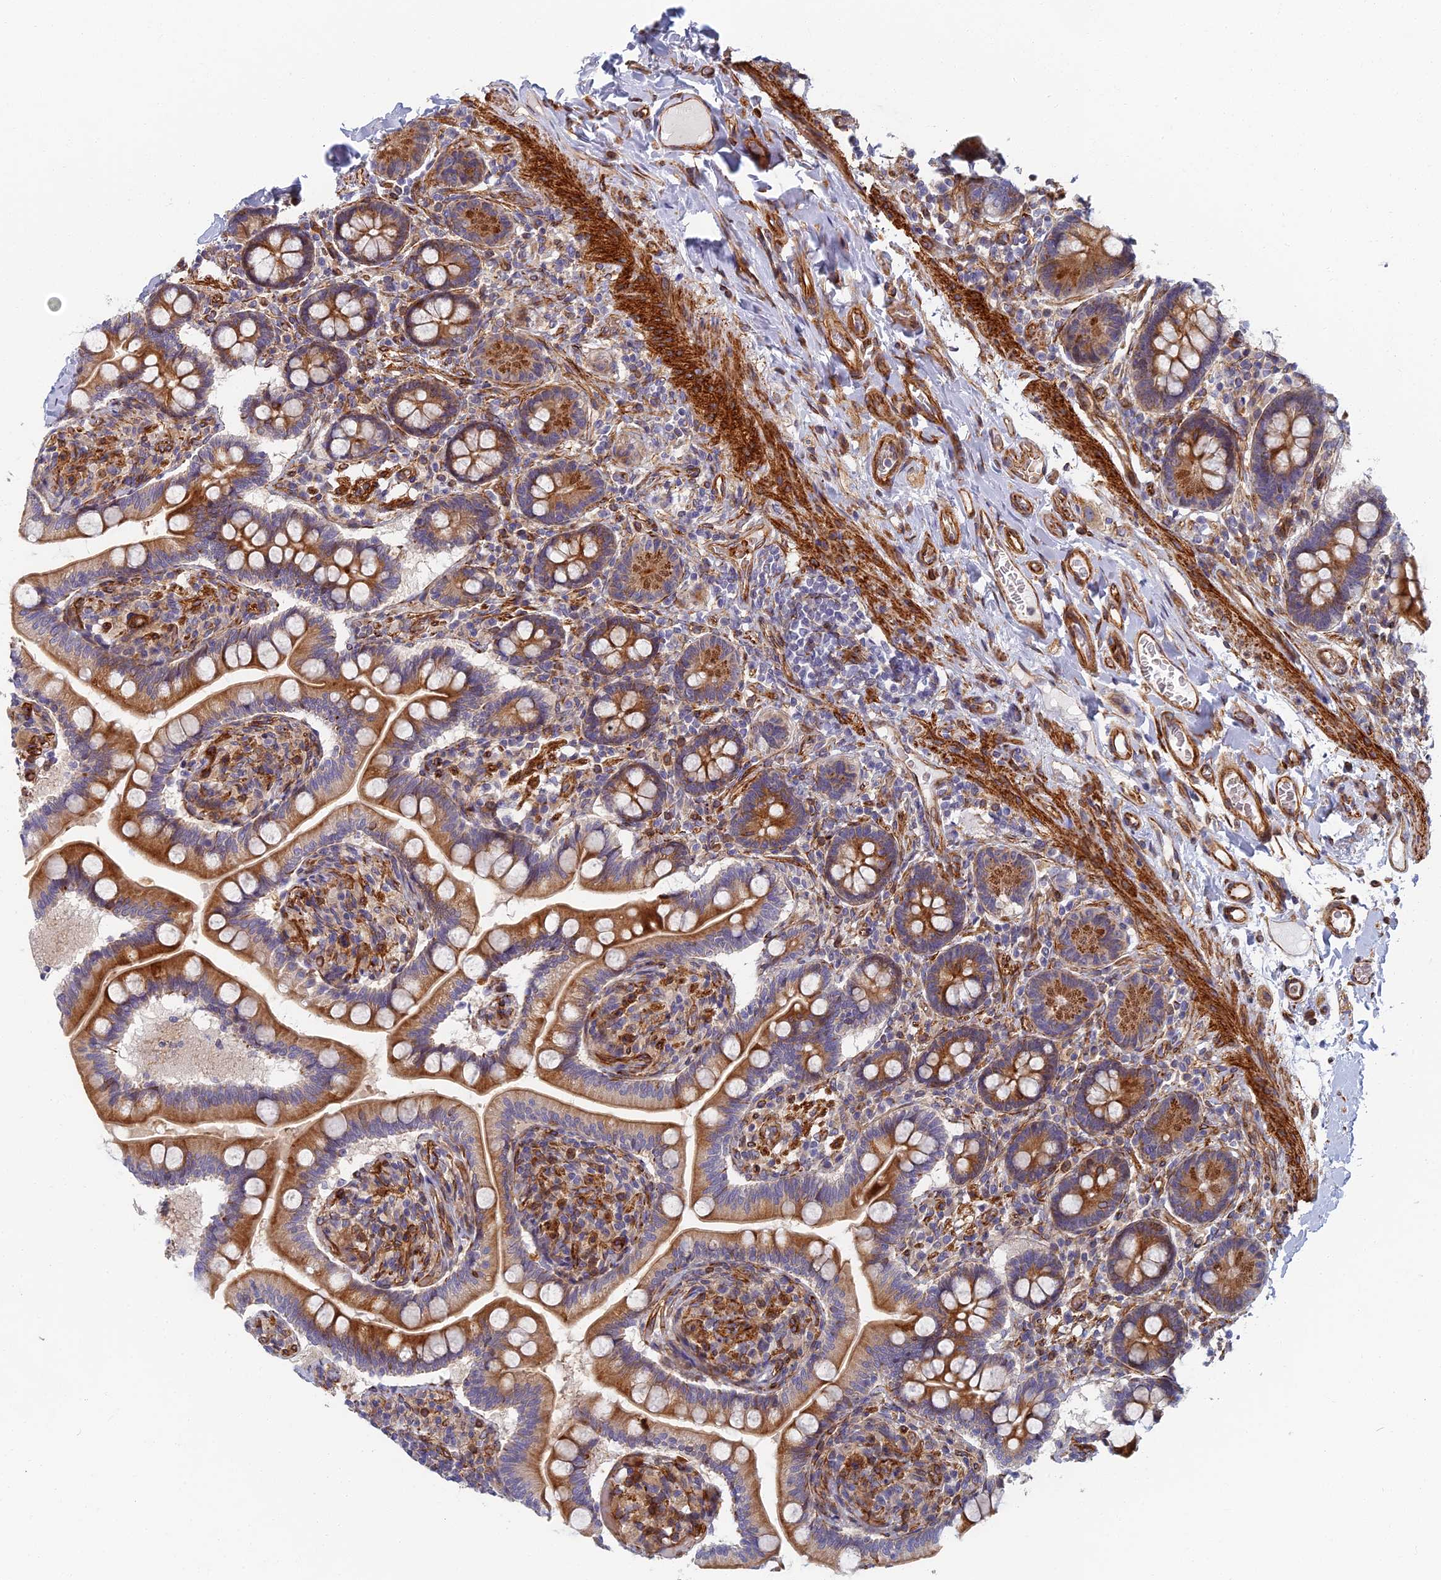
{"staining": {"intensity": "moderate", "quantity": ">75%", "location": "cytoplasmic/membranous"}, "tissue": "small intestine", "cell_type": "Glandular cells", "image_type": "normal", "snomed": [{"axis": "morphology", "description": "Normal tissue, NOS"}, {"axis": "topography", "description": "Small intestine"}], "caption": "Immunohistochemistry (DAB) staining of unremarkable human small intestine reveals moderate cytoplasmic/membranous protein staining in approximately >75% of glandular cells.", "gene": "ABCB10", "patient": {"sex": "female", "age": 64}}